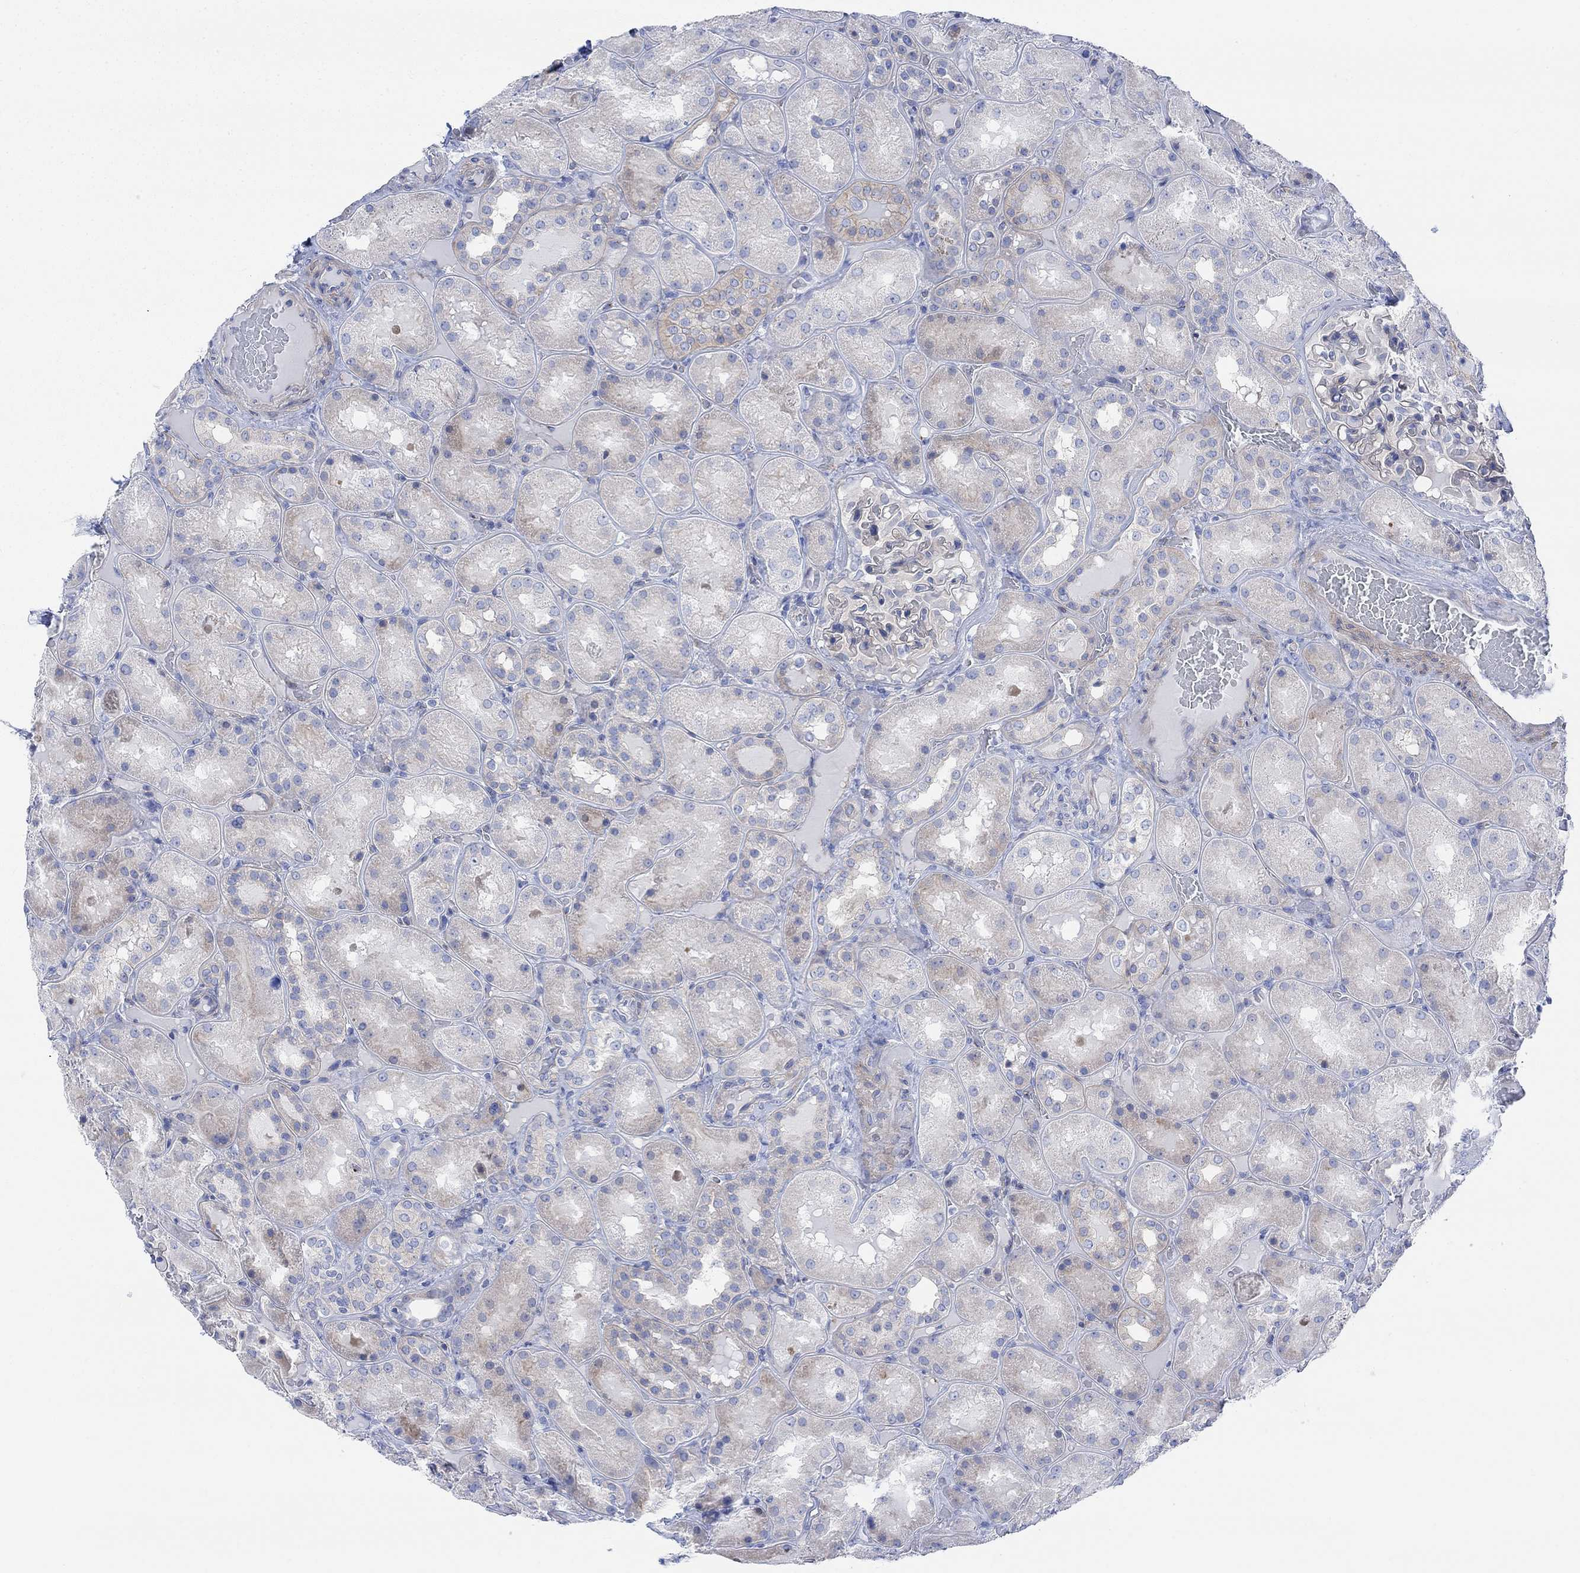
{"staining": {"intensity": "negative", "quantity": "none", "location": "none"}, "tissue": "kidney", "cell_type": "Cells in glomeruli", "image_type": "normal", "snomed": [{"axis": "morphology", "description": "Normal tissue, NOS"}, {"axis": "topography", "description": "Kidney"}], "caption": "Immunohistochemistry (IHC) of benign human kidney reveals no staining in cells in glomeruli.", "gene": "TLDC2", "patient": {"sex": "male", "age": 73}}